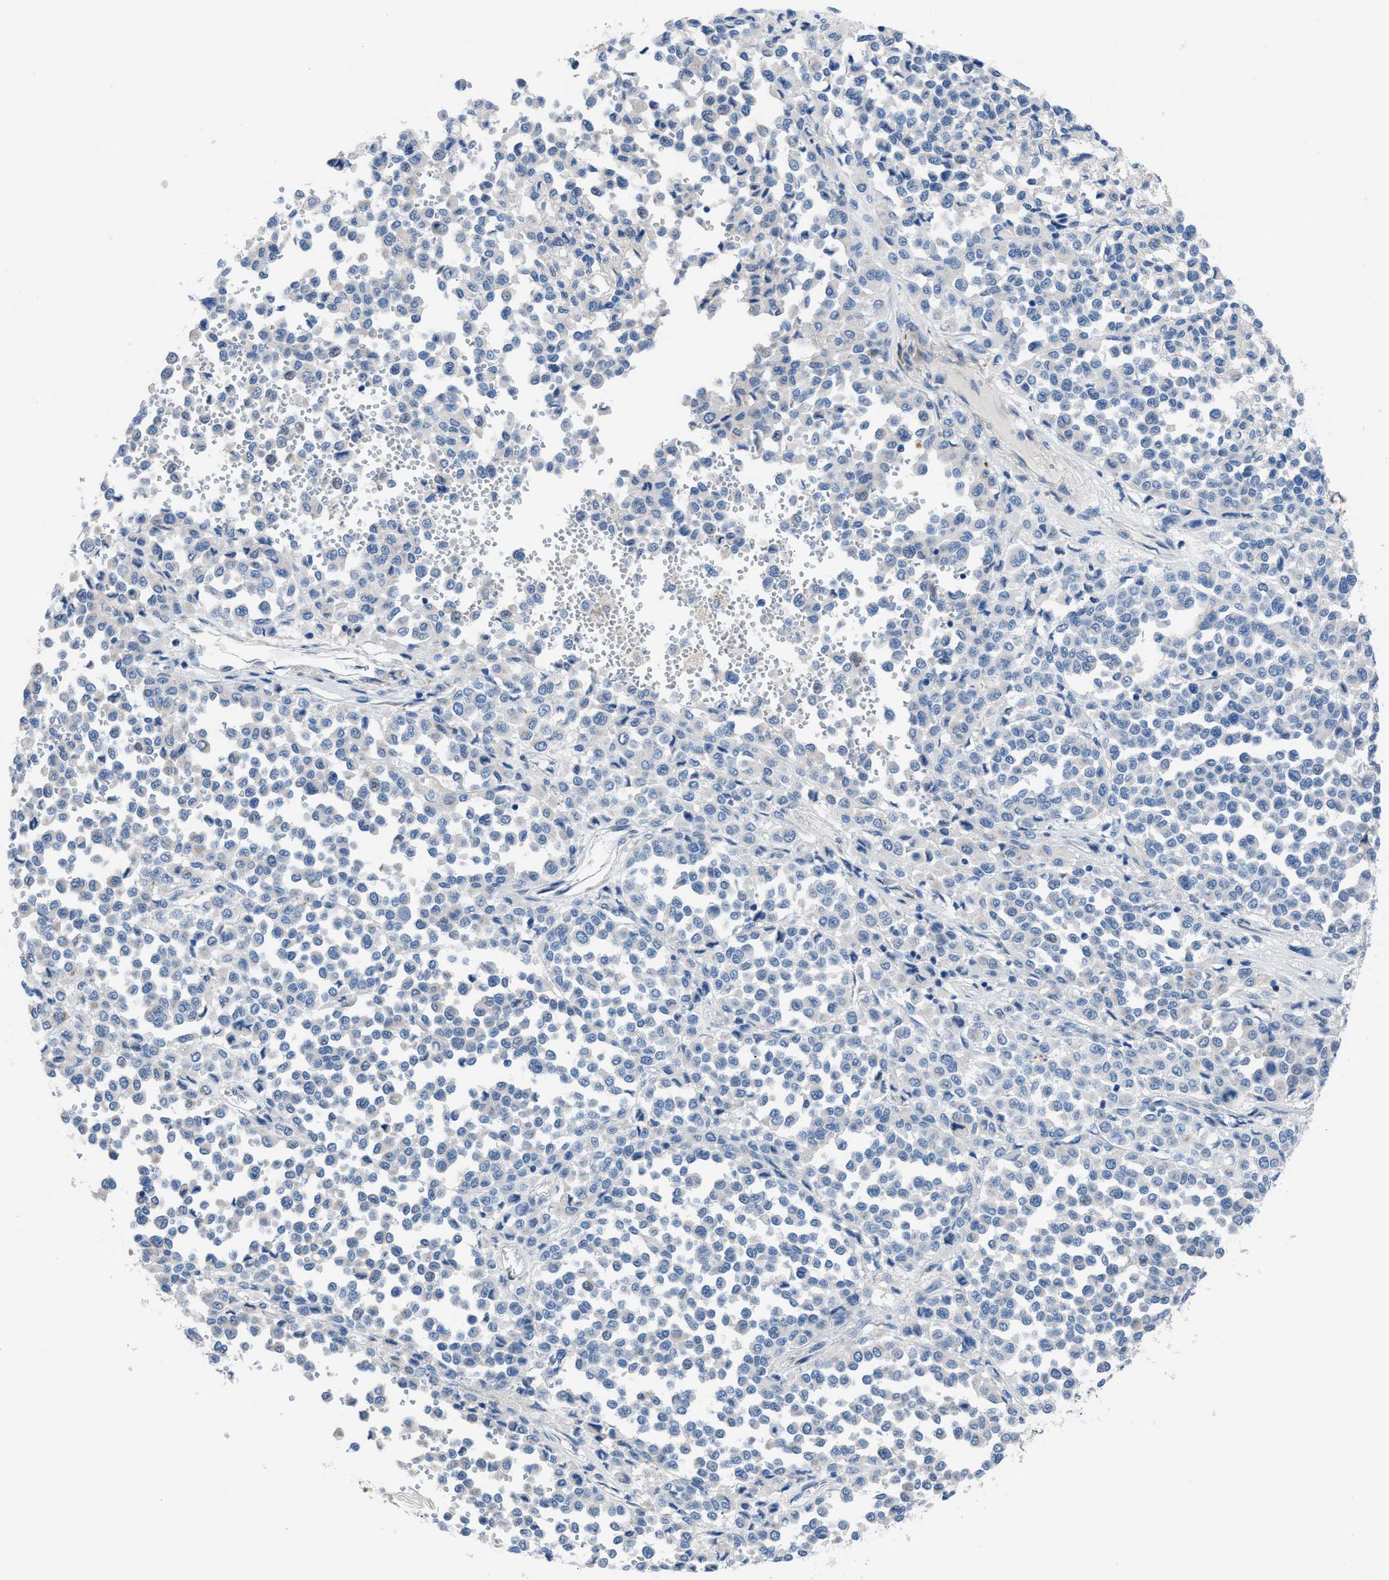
{"staining": {"intensity": "negative", "quantity": "none", "location": "none"}, "tissue": "melanoma", "cell_type": "Tumor cells", "image_type": "cancer", "snomed": [{"axis": "morphology", "description": "Malignant melanoma, Metastatic site"}, {"axis": "topography", "description": "Pancreas"}], "caption": "IHC image of malignant melanoma (metastatic site) stained for a protein (brown), which demonstrates no staining in tumor cells.", "gene": "ITPR1", "patient": {"sex": "female", "age": 30}}